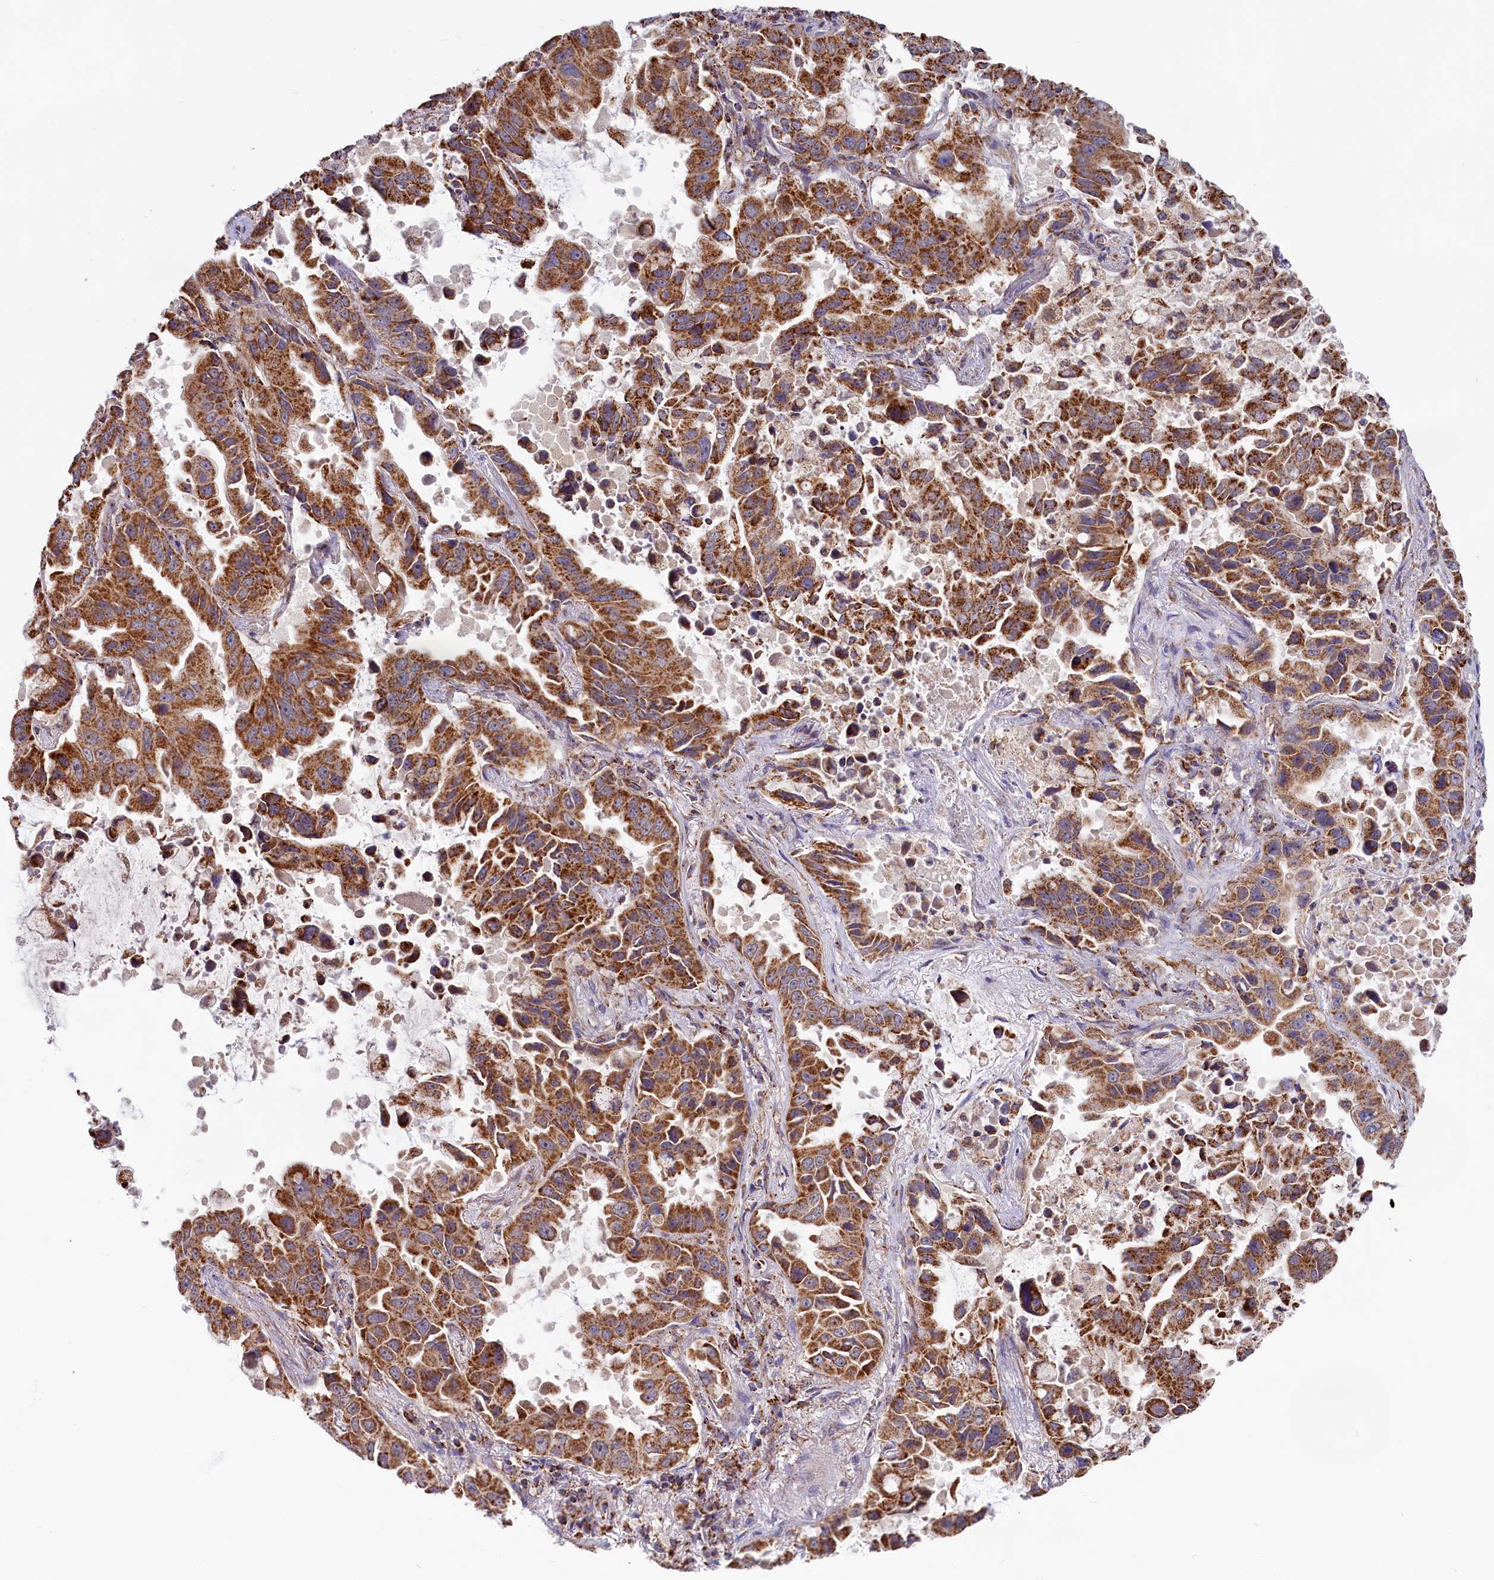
{"staining": {"intensity": "strong", "quantity": ">75%", "location": "cytoplasmic/membranous"}, "tissue": "lung cancer", "cell_type": "Tumor cells", "image_type": "cancer", "snomed": [{"axis": "morphology", "description": "Adenocarcinoma, NOS"}, {"axis": "topography", "description": "Lung"}], "caption": "The histopathology image exhibits staining of lung cancer, revealing strong cytoplasmic/membranous protein positivity (brown color) within tumor cells.", "gene": "MACROD1", "patient": {"sex": "male", "age": 64}}